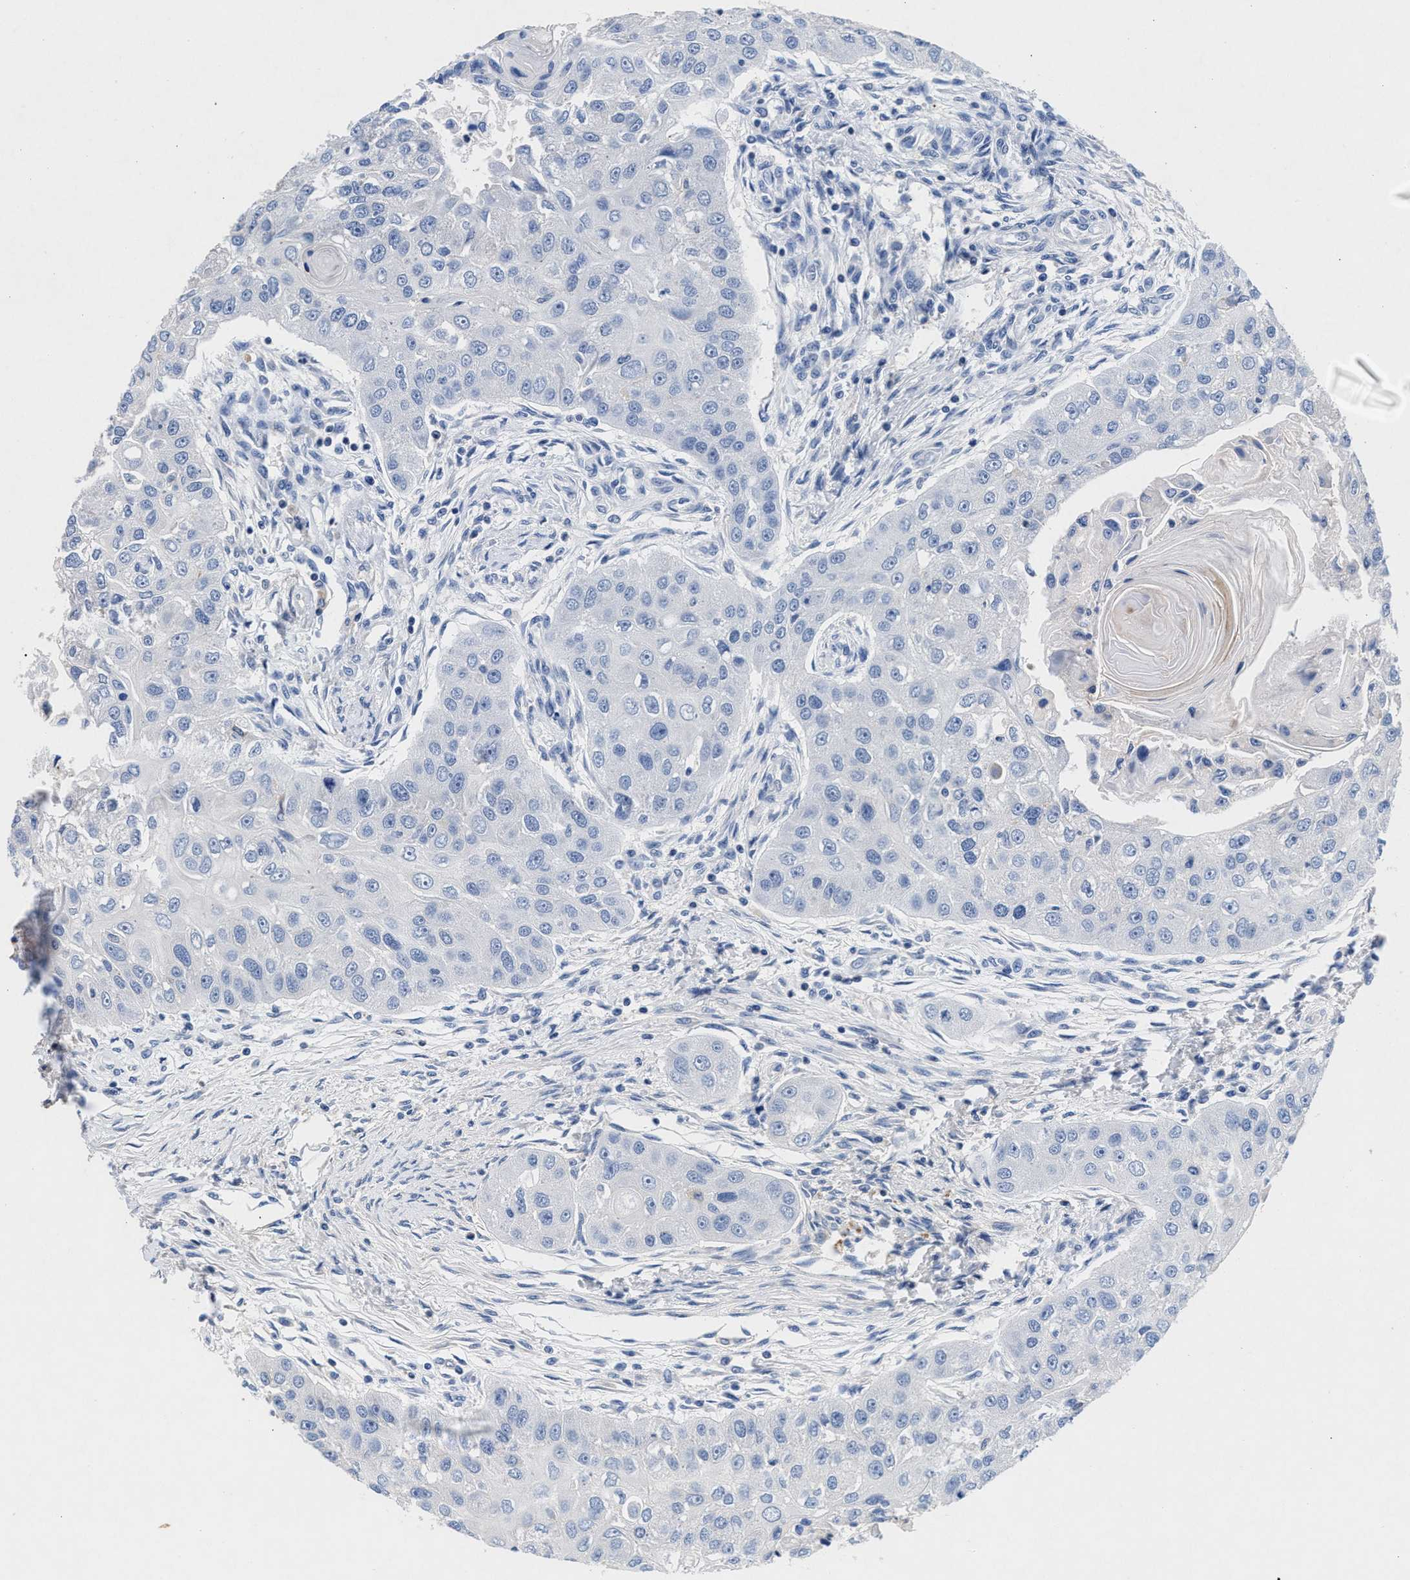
{"staining": {"intensity": "negative", "quantity": "none", "location": "none"}, "tissue": "head and neck cancer", "cell_type": "Tumor cells", "image_type": "cancer", "snomed": [{"axis": "morphology", "description": "Normal tissue, NOS"}, {"axis": "morphology", "description": "Squamous cell carcinoma, NOS"}, {"axis": "topography", "description": "Skeletal muscle"}, {"axis": "topography", "description": "Head-Neck"}], "caption": "The immunohistochemistry image has no significant positivity in tumor cells of head and neck cancer tissue.", "gene": "GNAI3", "patient": {"sex": "male", "age": 51}}